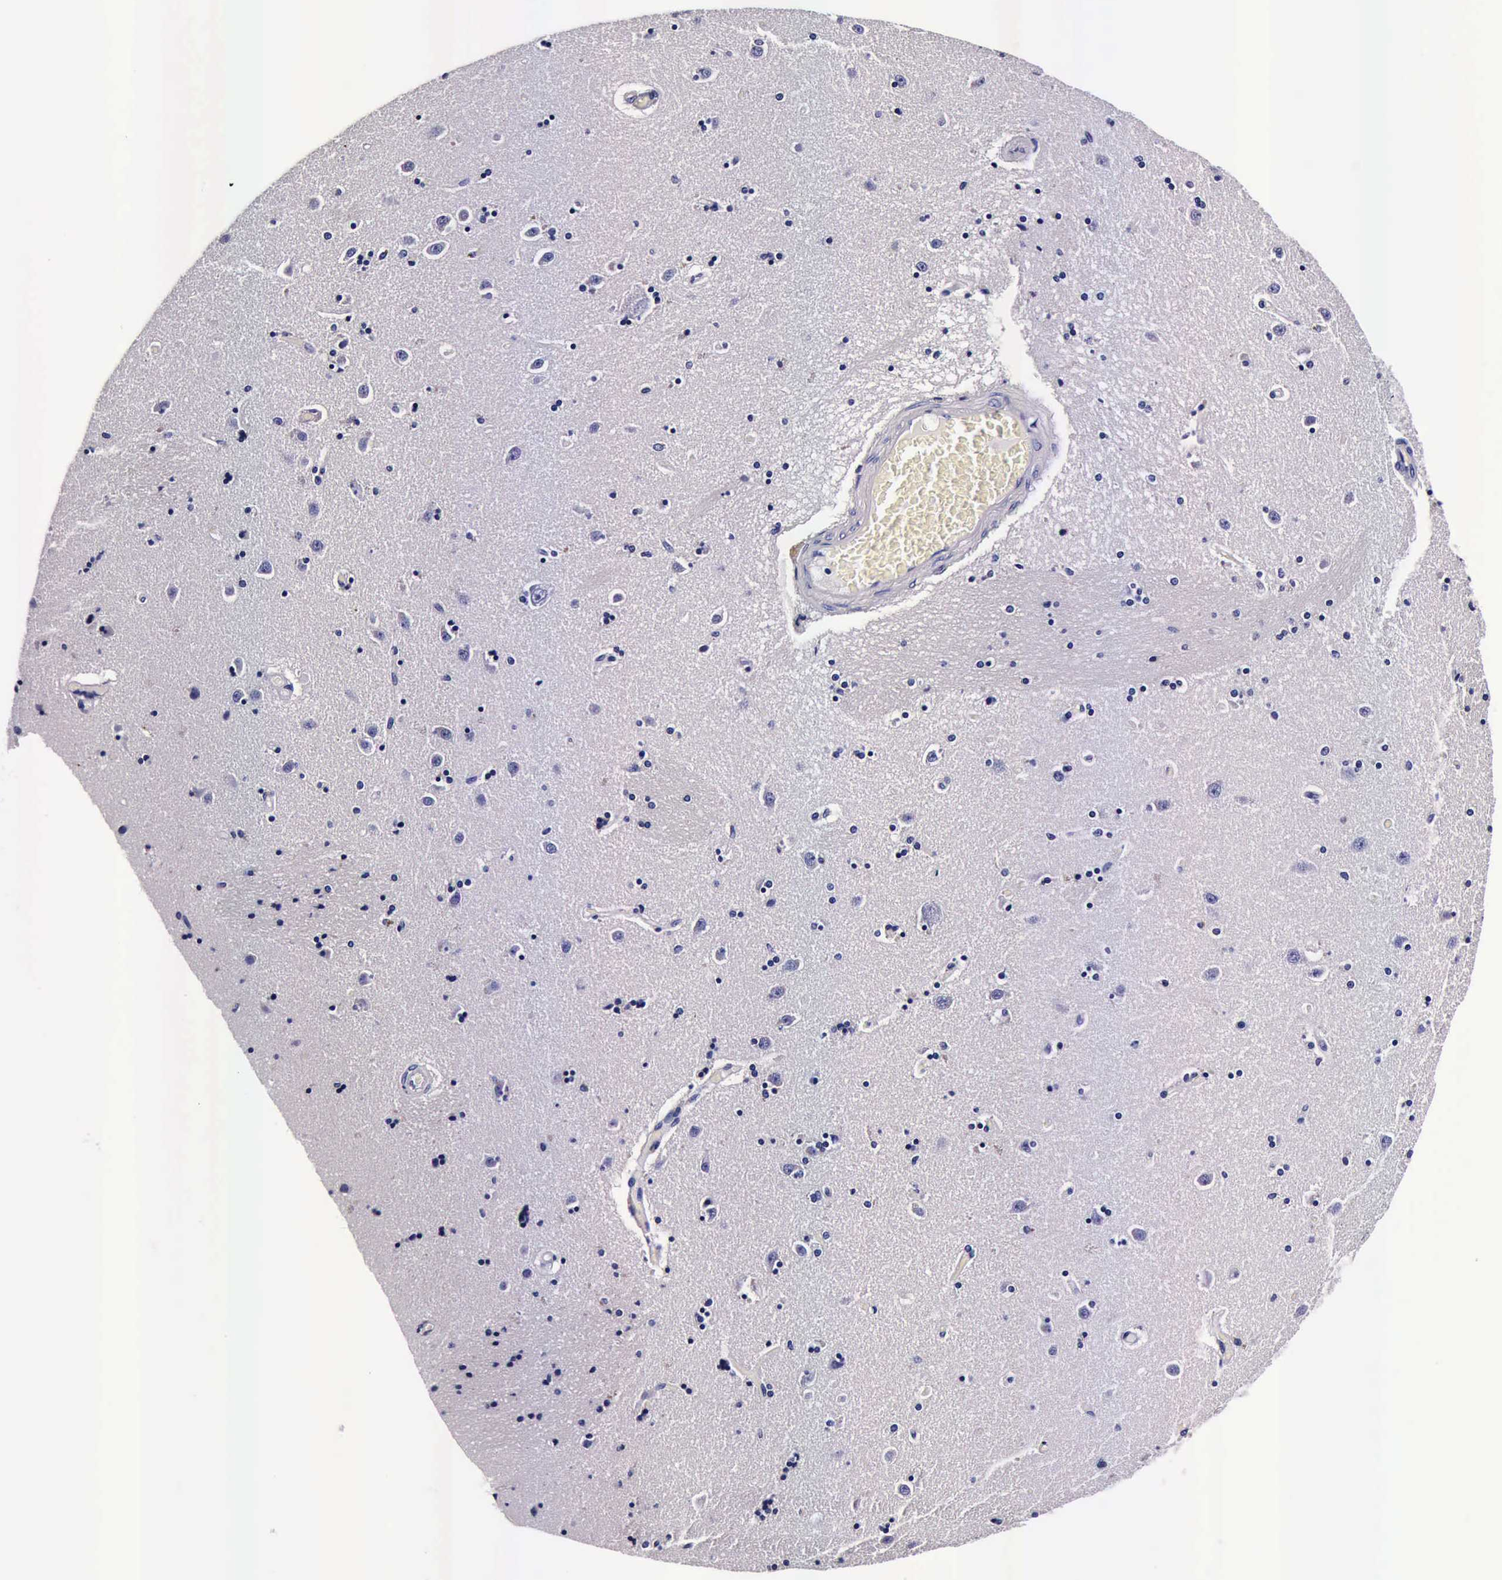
{"staining": {"intensity": "negative", "quantity": "none", "location": "none"}, "tissue": "caudate", "cell_type": "Glial cells", "image_type": "normal", "snomed": [{"axis": "morphology", "description": "Normal tissue, NOS"}, {"axis": "topography", "description": "Lateral ventricle wall"}], "caption": "Immunohistochemistry (IHC) photomicrograph of unremarkable caudate: caudate stained with DAB demonstrates no significant protein expression in glial cells. The staining was performed using DAB to visualize the protein expression in brown, while the nuclei were stained in blue with hematoxylin (Magnification: 20x).", "gene": "IAPP", "patient": {"sex": "female", "age": 54}}